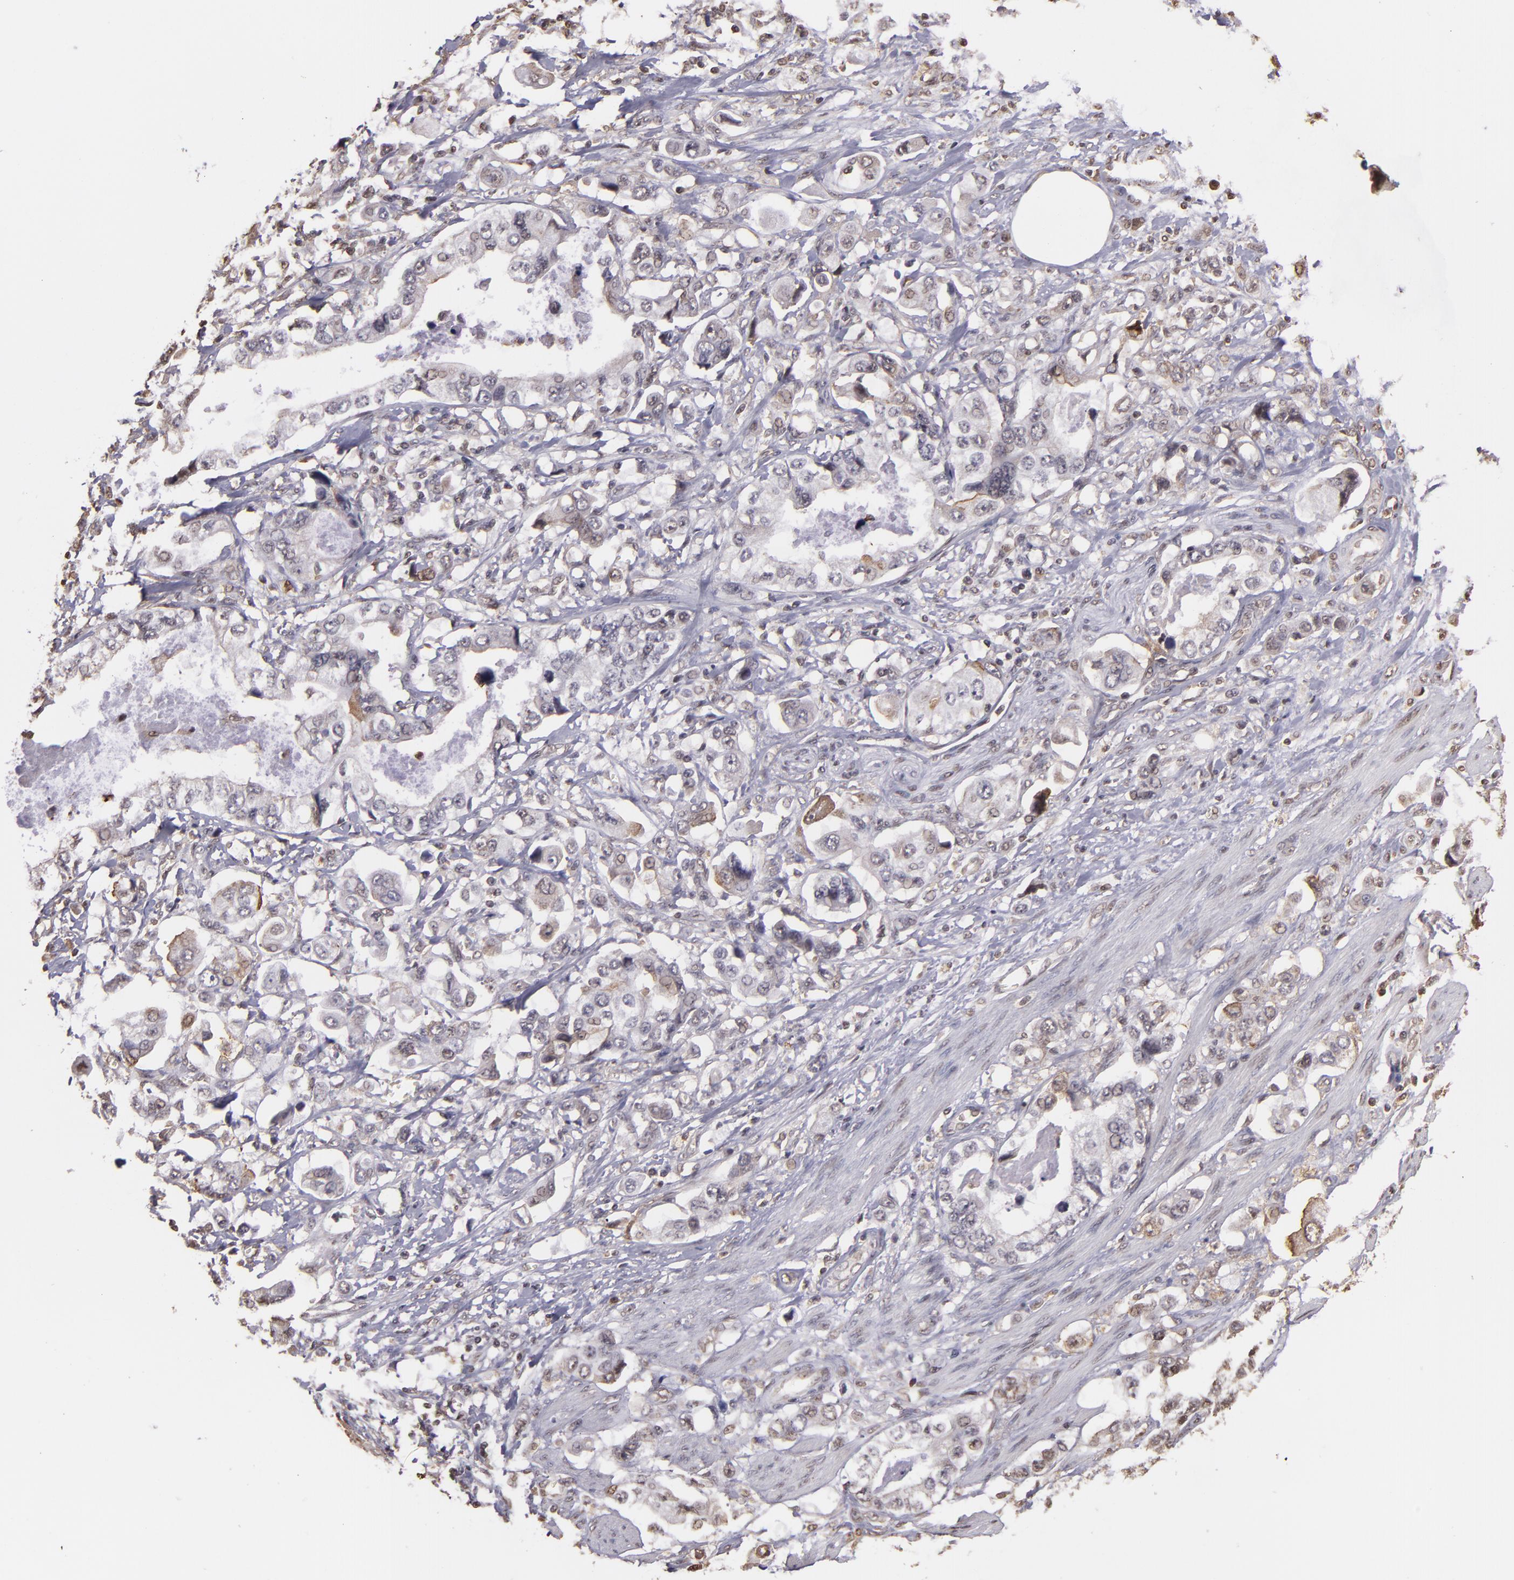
{"staining": {"intensity": "weak", "quantity": "<25%", "location": "cytoplasmic/membranous"}, "tissue": "stomach cancer", "cell_type": "Tumor cells", "image_type": "cancer", "snomed": [{"axis": "morphology", "description": "Adenocarcinoma, NOS"}, {"axis": "topography", "description": "Pancreas"}, {"axis": "topography", "description": "Stomach, upper"}], "caption": "This histopathology image is of adenocarcinoma (stomach) stained with IHC to label a protein in brown with the nuclei are counter-stained blue. There is no positivity in tumor cells.", "gene": "ARPC2", "patient": {"sex": "male", "age": 77}}